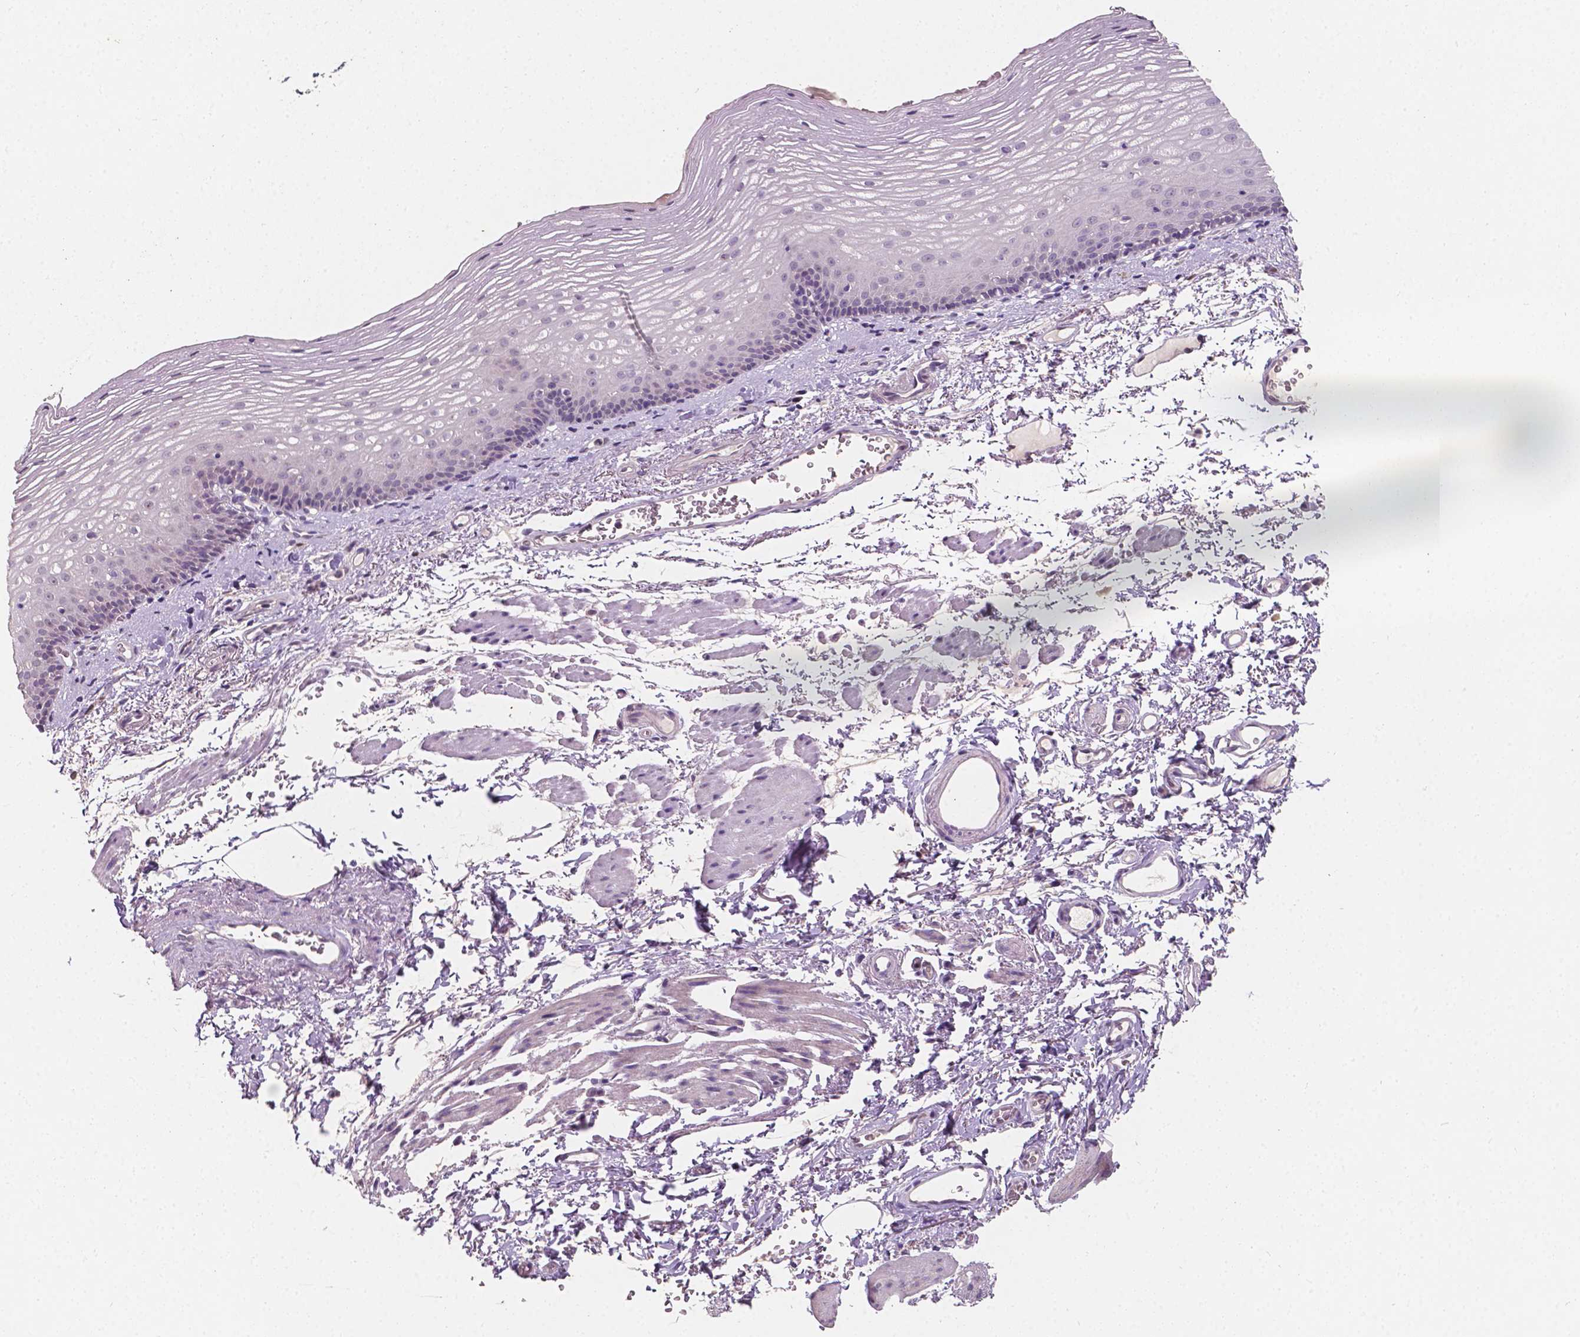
{"staining": {"intensity": "negative", "quantity": "none", "location": "none"}, "tissue": "esophagus", "cell_type": "Squamous epithelial cells", "image_type": "normal", "snomed": [{"axis": "morphology", "description": "Normal tissue, NOS"}, {"axis": "topography", "description": "Esophagus"}], "caption": "Immunohistochemical staining of normal esophagus demonstrates no significant expression in squamous epithelial cells.", "gene": "TAL1", "patient": {"sex": "male", "age": 76}}